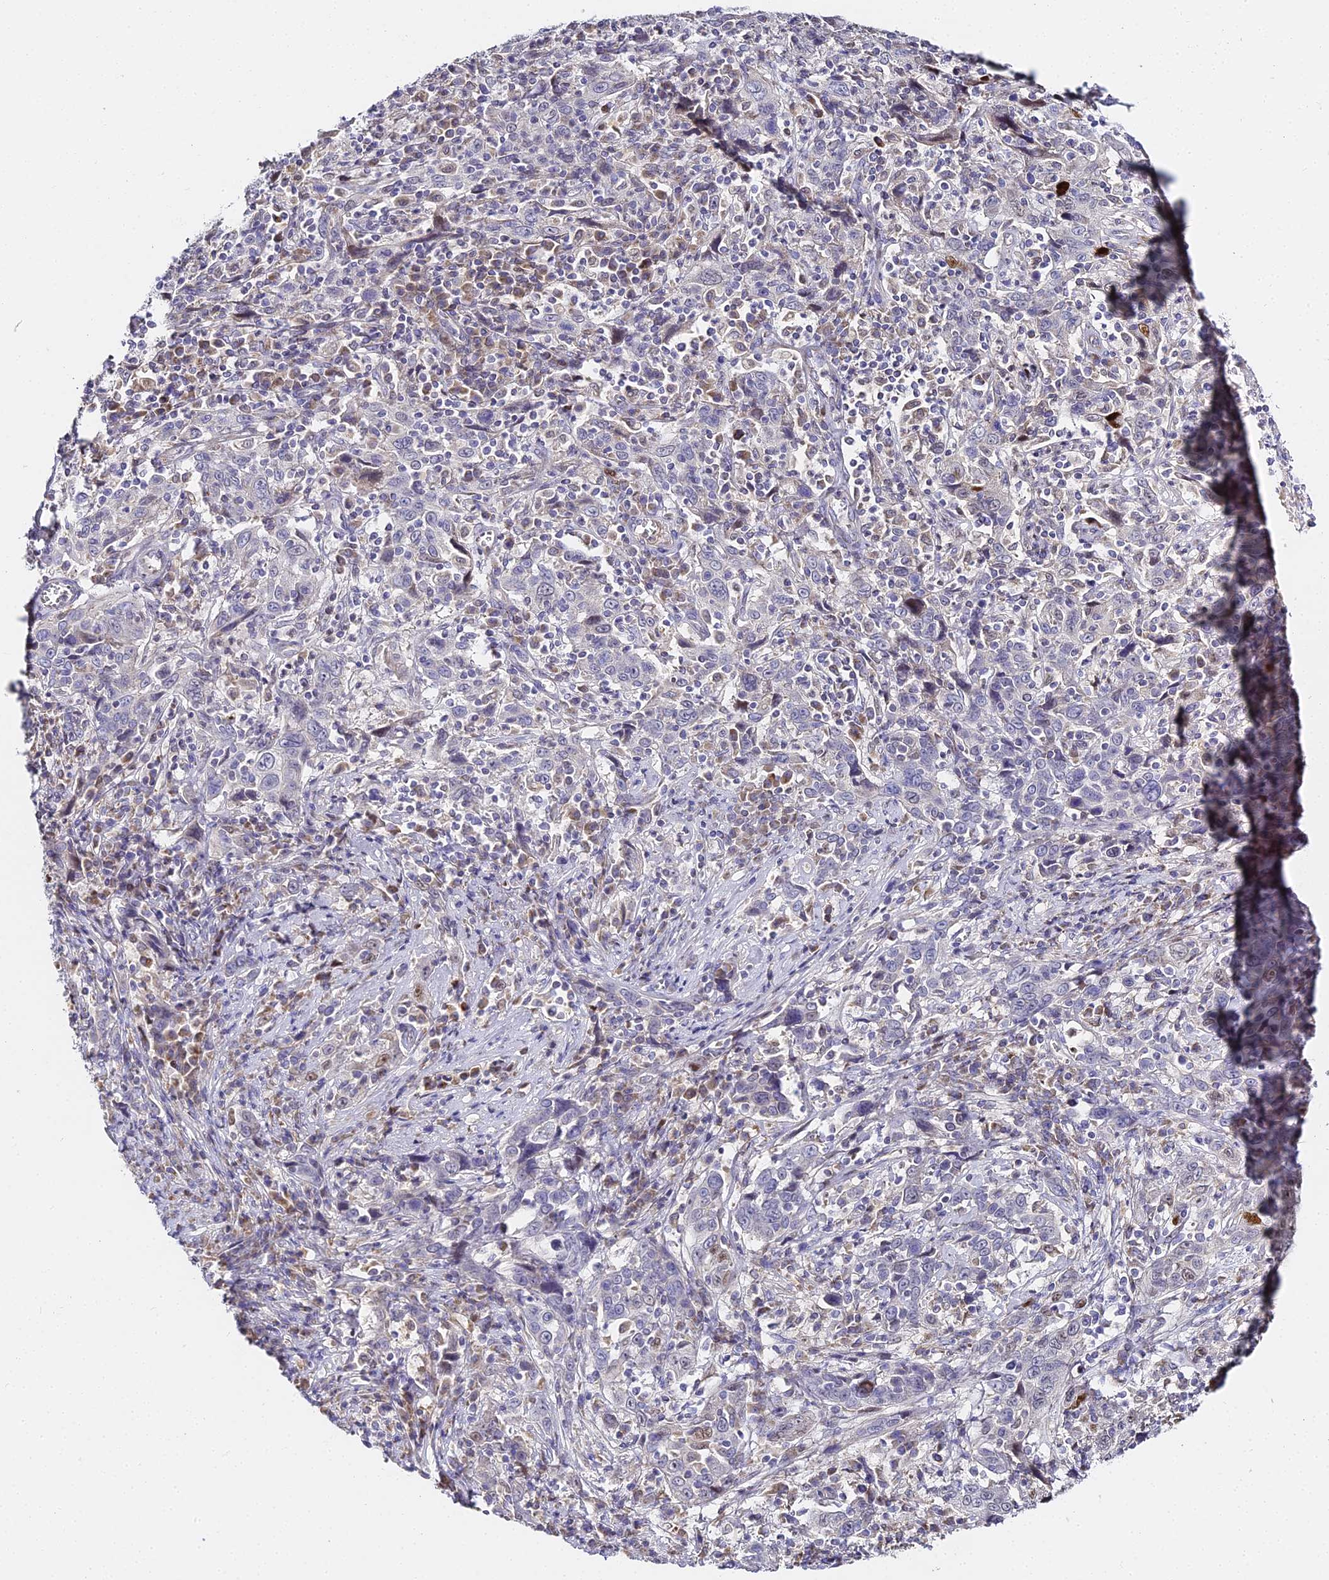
{"staining": {"intensity": "negative", "quantity": "none", "location": "none"}, "tissue": "cervical cancer", "cell_type": "Tumor cells", "image_type": "cancer", "snomed": [{"axis": "morphology", "description": "Squamous cell carcinoma, NOS"}, {"axis": "topography", "description": "Cervix"}], "caption": "DAB immunohistochemical staining of human squamous cell carcinoma (cervical) exhibits no significant expression in tumor cells.", "gene": "SERP1", "patient": {"sex": "female", "age": 46}}